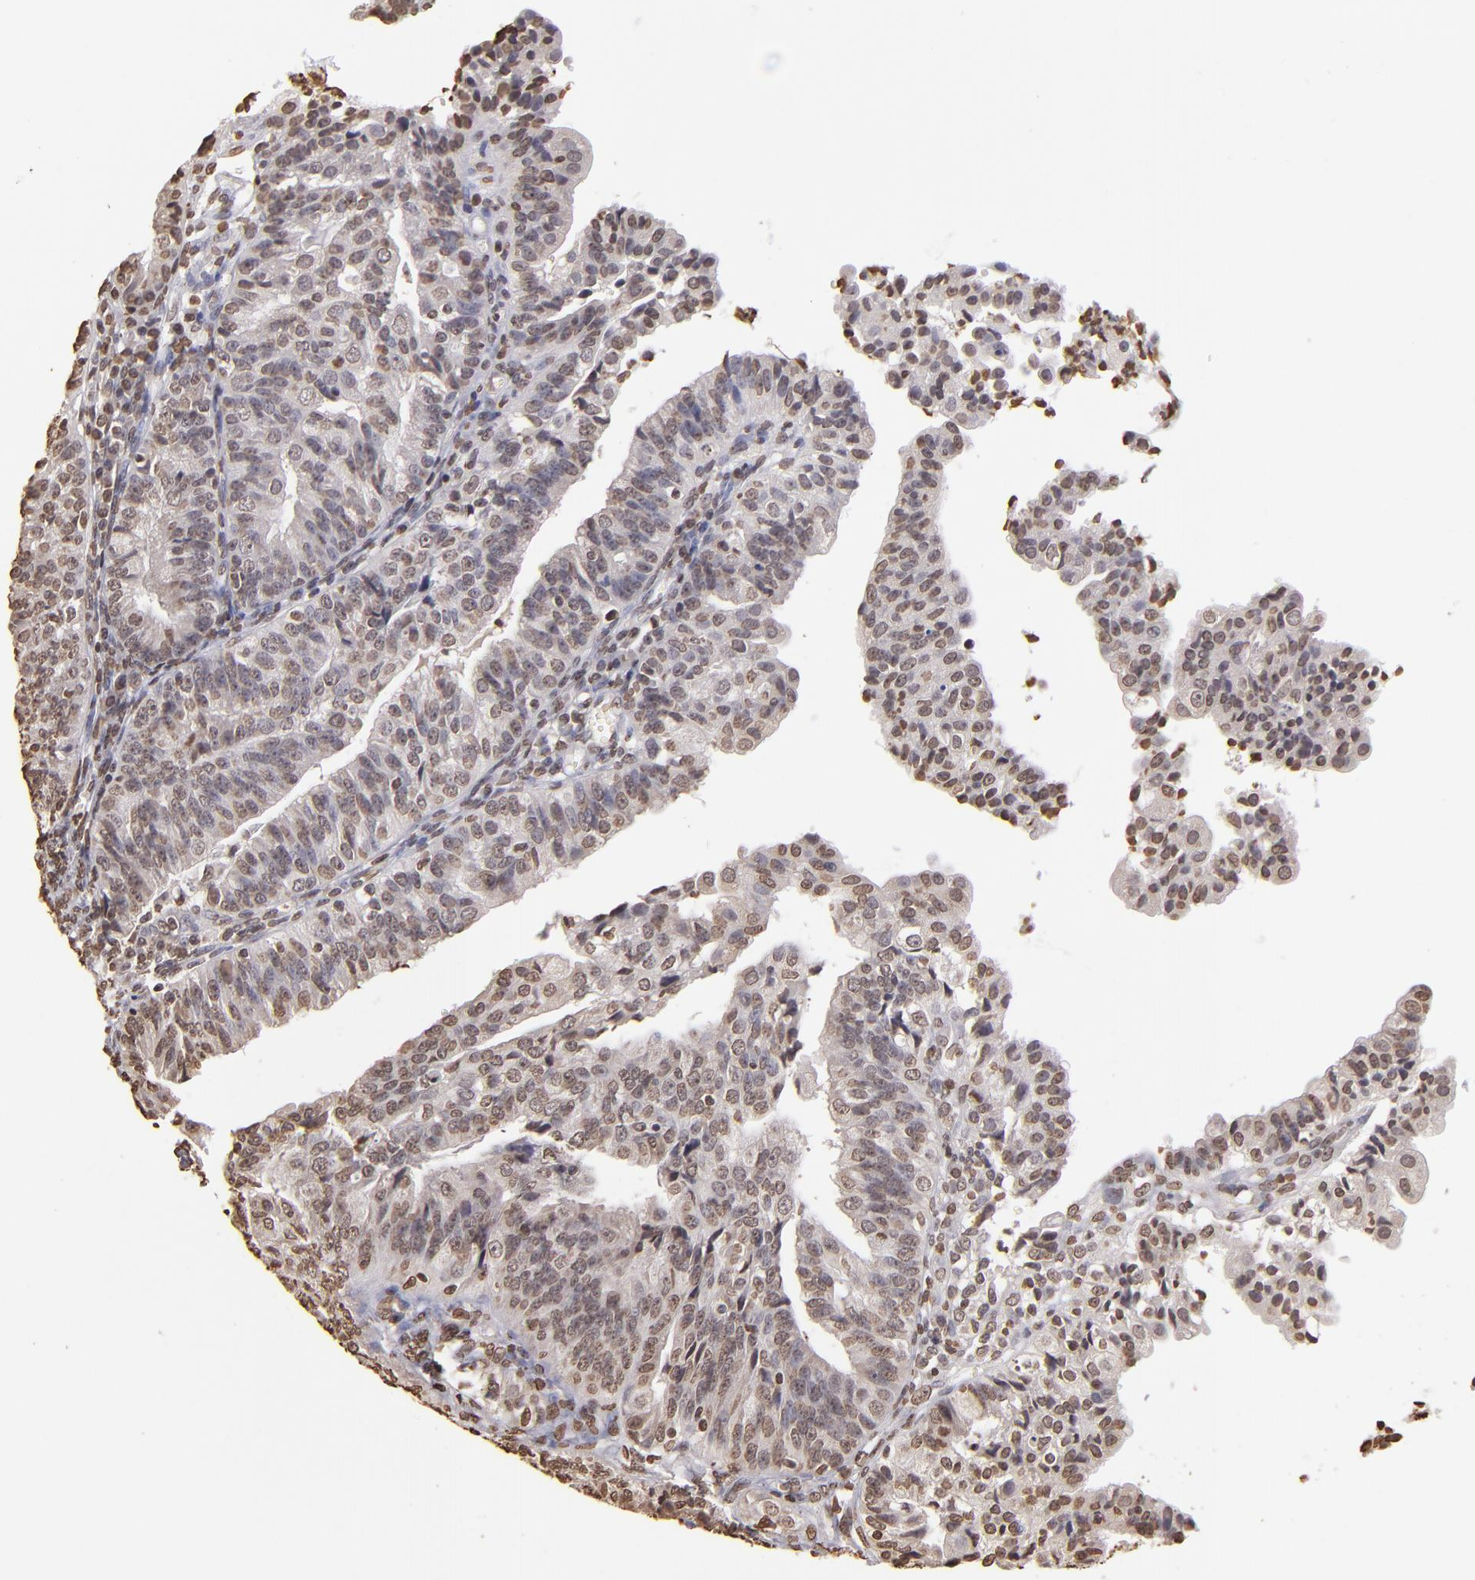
{"staining": {"intensity": "weak", "quantity": "25%-75%", "location": "nuclear"}, "tissue": "endometrial cancer", "cell_type": "Tumor cells", "image_type": "cancer", "snomed": [{"axis": "morphology", "description": "Adenocarcinoma, NOS"}, {"axis": "topography", "description": "Endometrium"}], "caption": "Protein staining displays weak nuclear positivity in approximately 25%-75% of tumor cells in endometrial adenocarcinoma. (Brightfield microscopy of DAB IHC at high magnification).", "gene": "LBX1", "patient": {"sex": "female", "age": 56}}